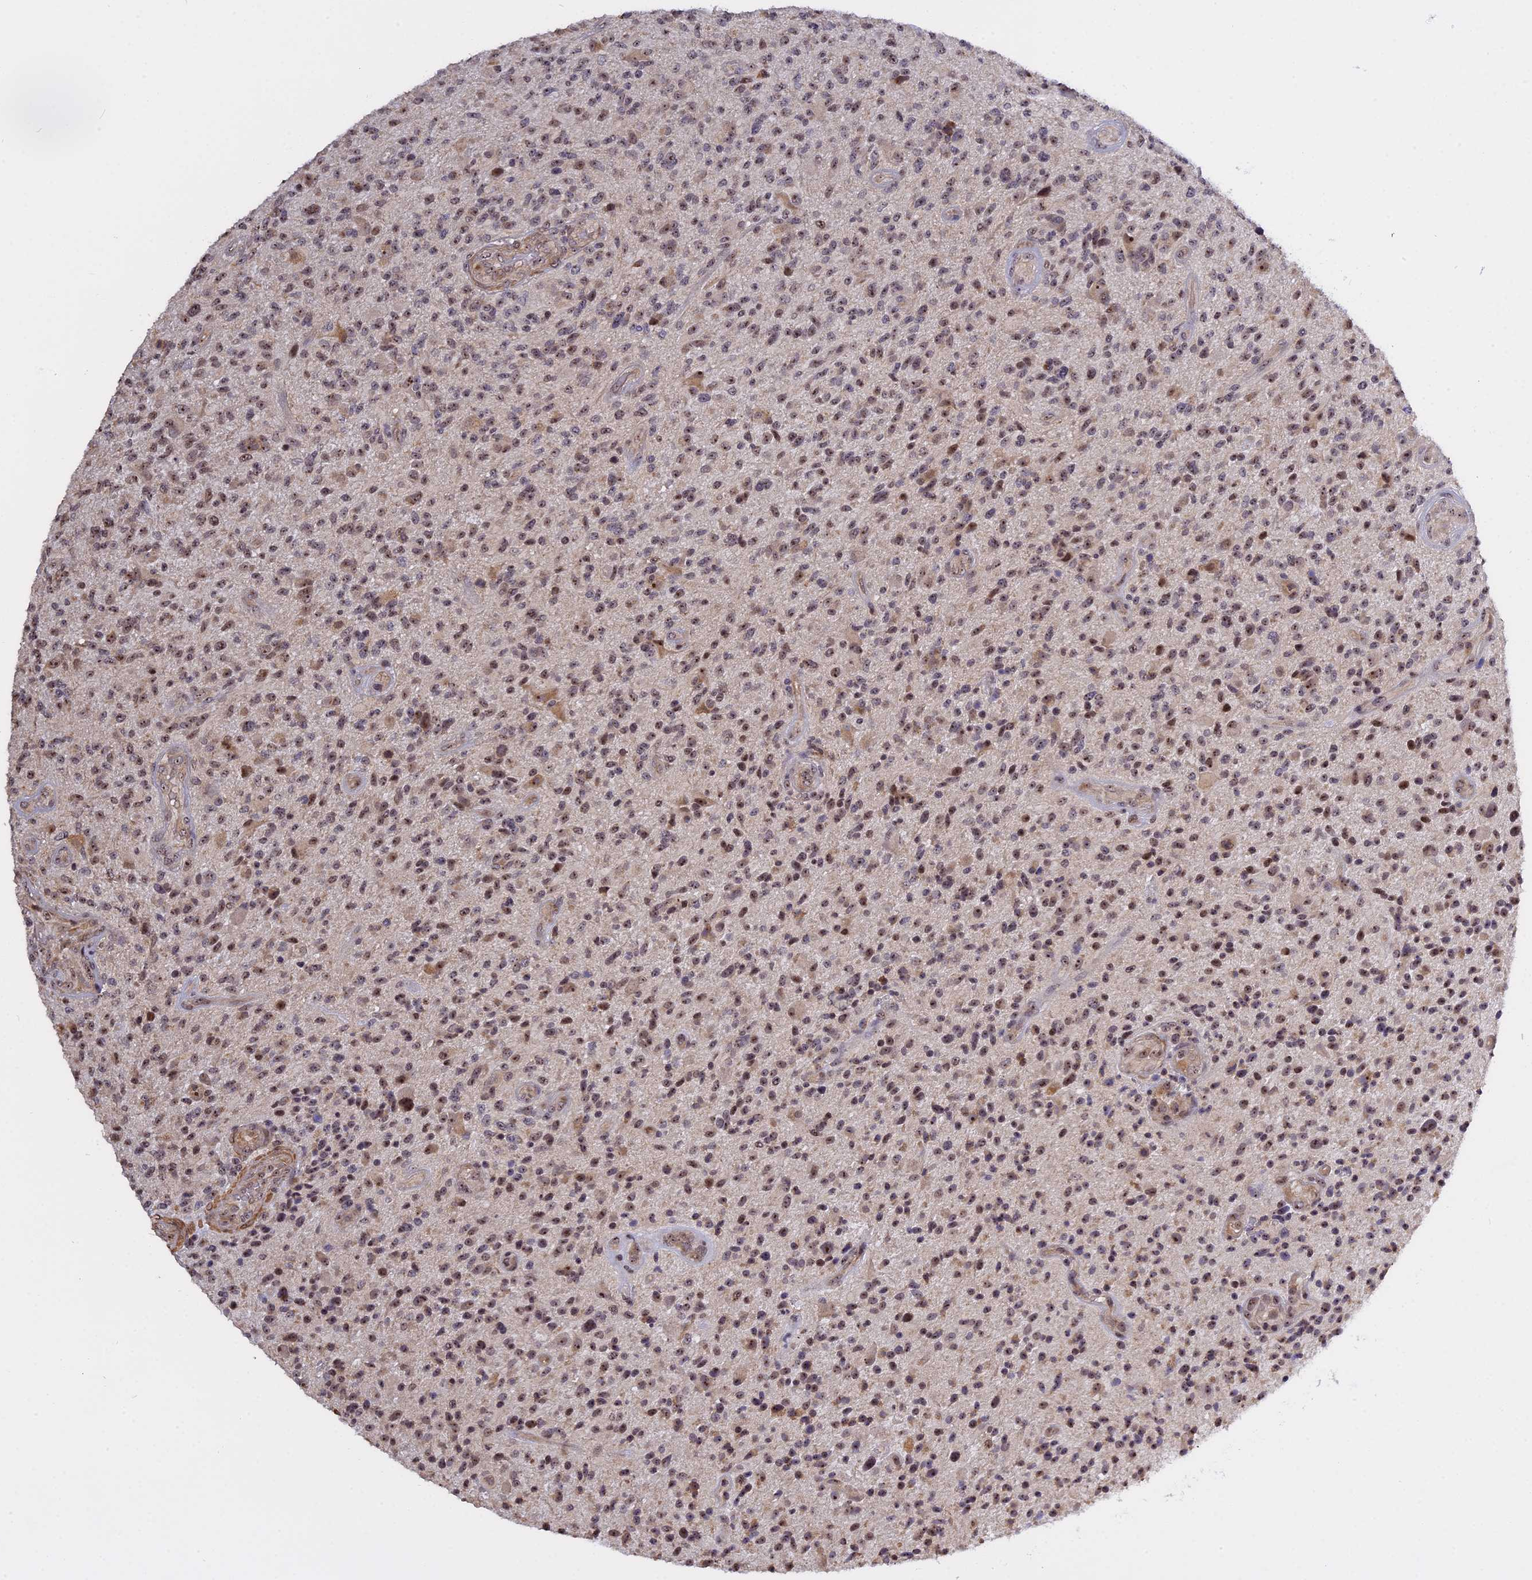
{"staining": {"intensity": "weak", "quantity": "25%-75%", "location": "nuclear"}, "tissue": "glioma", "cell_type": "Tumor cells", "image_type": "cancer", "snomed": [{"axis": "morphology", "description": "Glioma, malignant, High grade"}, {"axis": "topography", "description": "Brain"}], "caption": "Weak nuclear positivity is appreciated in approximately 25%-75% of tumor cells in glioma. The staining was performed using DAB to visualize the protein expression in brown, while the nuclei were stained in blue with hematoxylin (Magnification: 20x).", "gene": "MGA", "patient": {"sex": "male", "age": 47}}